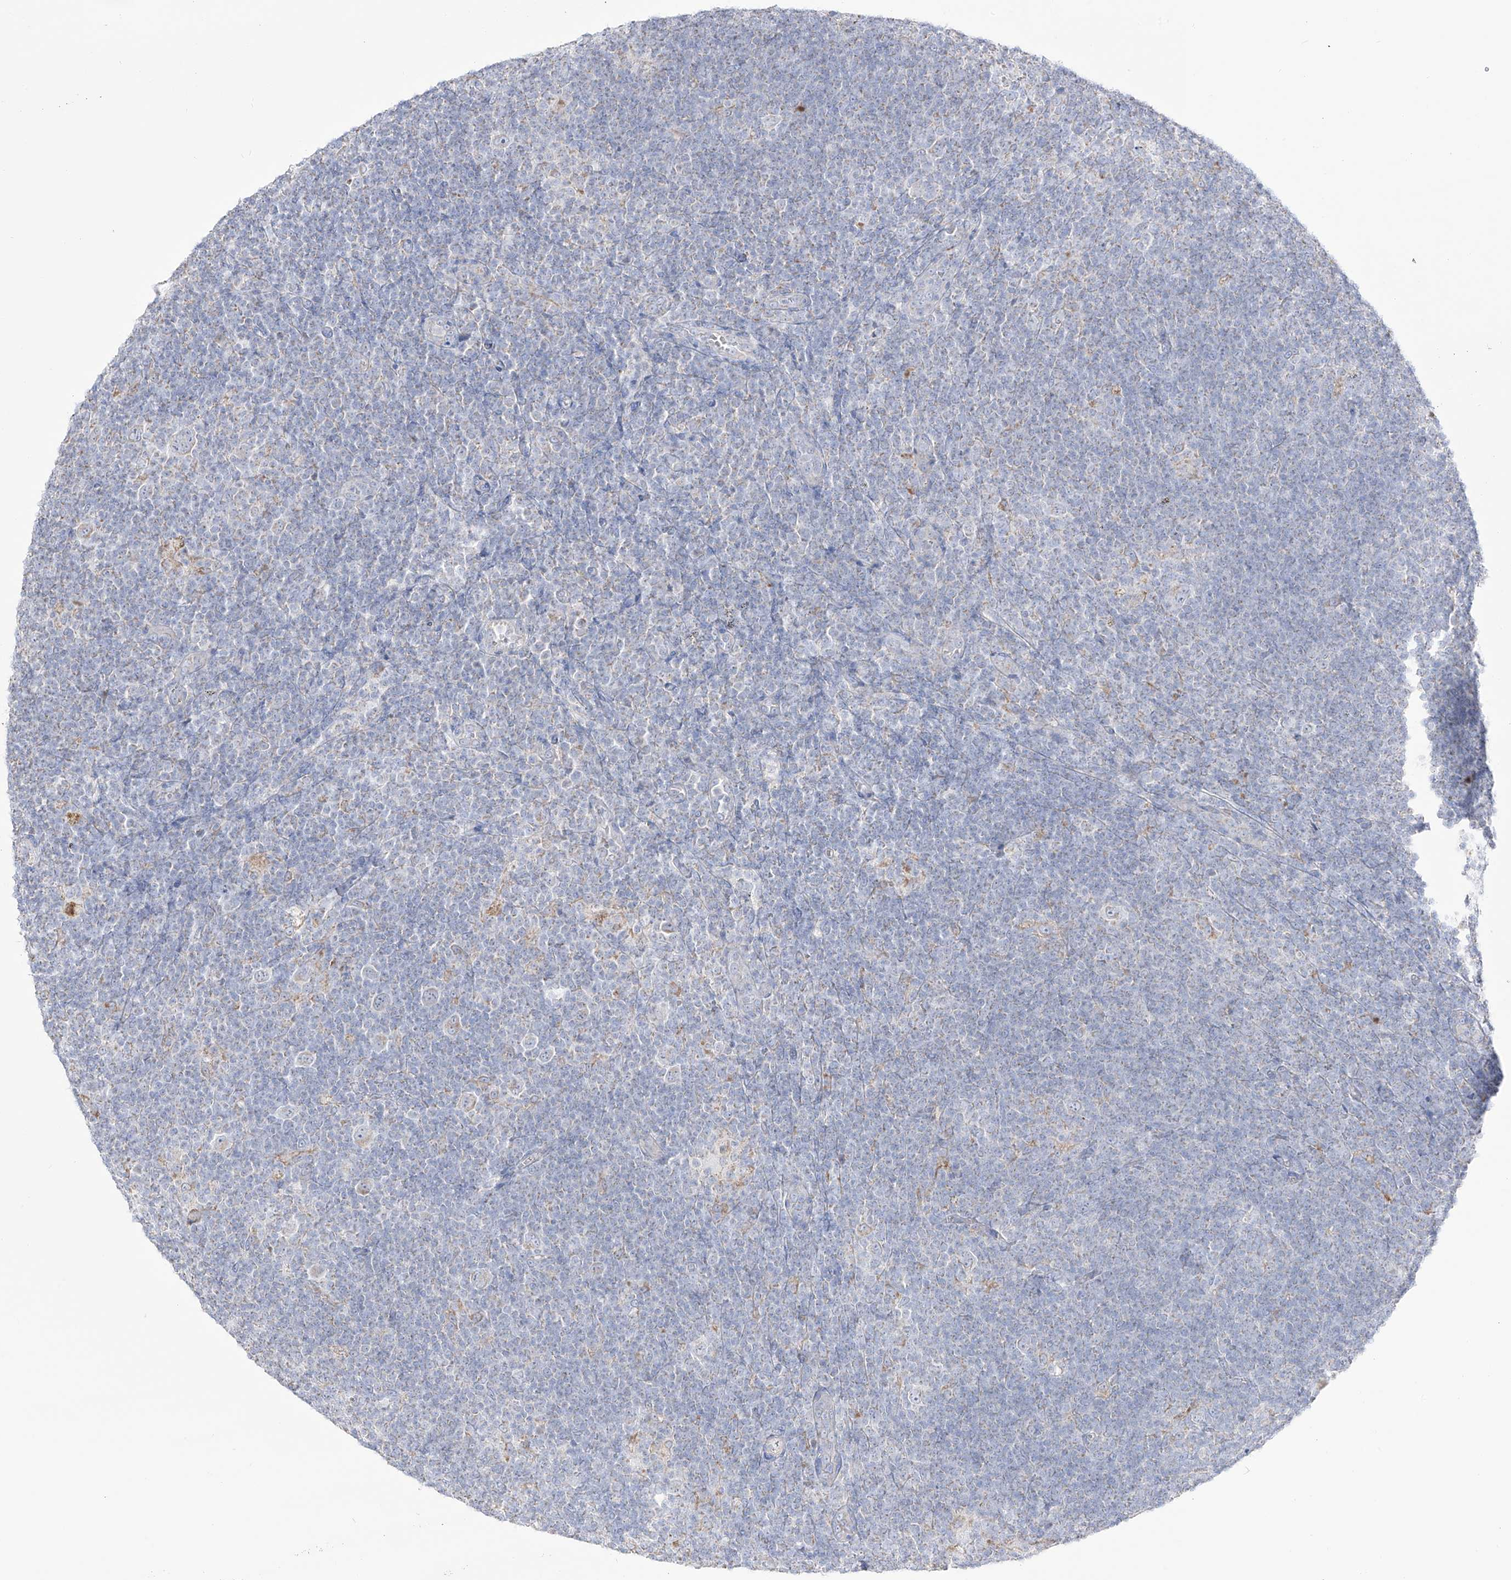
{"staining": {"intensity": "negative", "quantity": "none", "location": "none"}, "tissue": "lymphoma", "cell_type": "Tumor cells", "image_type": "cancer", "snomed": [{"axis": "morphology", "description": "Hodgkin's disease, NOS"}, {"axis": "topography", "description": "Lymph node"}], "caption": "Immunohistochemistry of lymphoma shows no staining in tumor cells.", "gene": "RCHY1", "patient": {"sex": "female", "age": 57}}